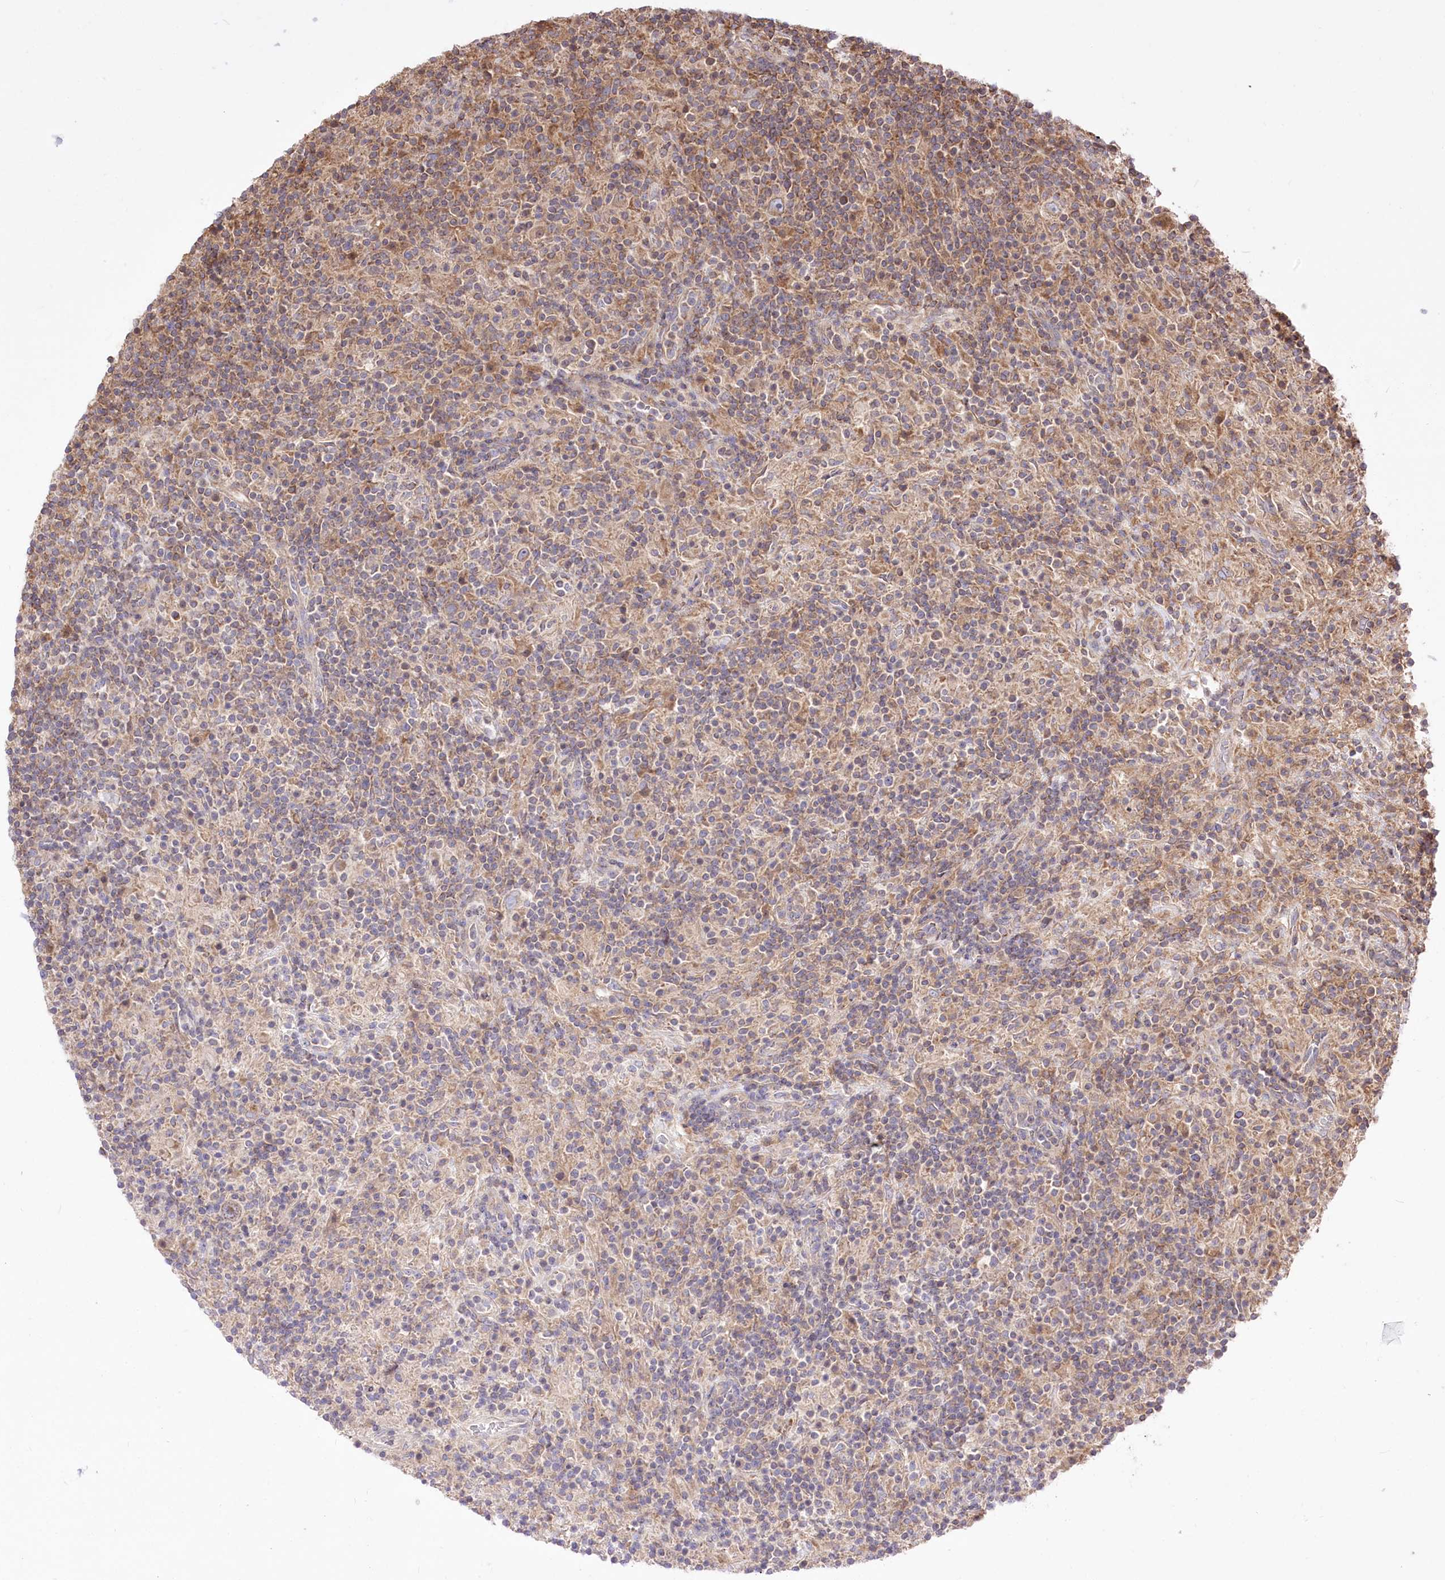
{"staining": {"intensity": "weak", "quantity": "25%-75%", "location": "cytoplasmic/membranous"}, "tissue": "lymphoma", "cell_type": "Tumor cells", "image_type": "cancer", "snomed": [{"axis": "morphology", "description": "Hodgkin's disease, NOS"}, {"axis": "topography", "description": "Lymph node"}], "caption": "Immunohistochemical staining of Hodgkin's disease exhibits low levels of weak cytoplasmic/membranous positivity in approximately 25%-75% of tumor cells. The protein is shown in brown color, while the nuclei are stained blue.", "gene": "XYLB", "patient": {"sex": "male", "age": 70}}